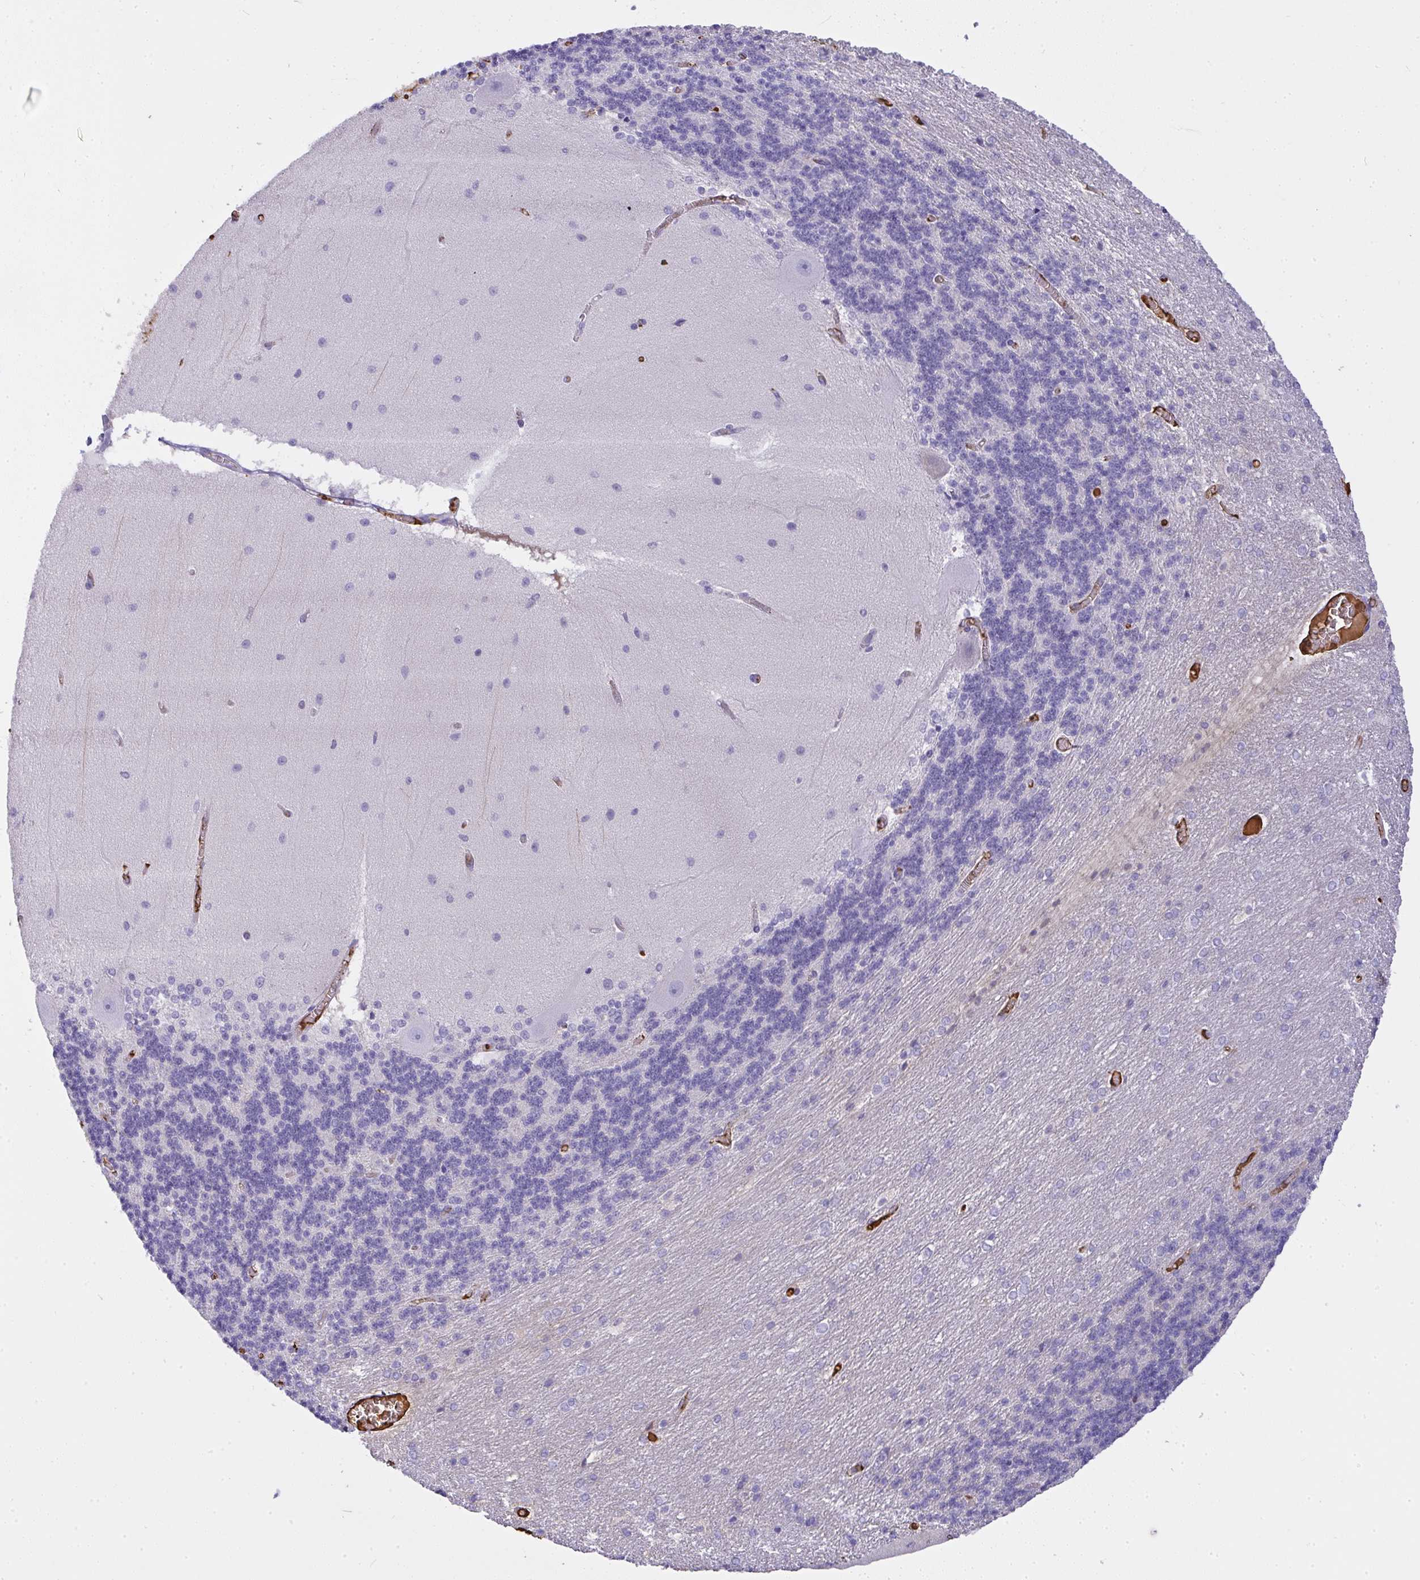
{"staining": {"intensity": "negative", "quantity": "none", "location": "none"}, "tissue": "cerebellum", "cell_type": "Cells in granular layer", "image_type": "normal", "snomed": [{"axis": "morphology", "description": "Normal tissue, NOS"}, {"axis": "topography", "description": "Cerebellum"}], "caption": "A photomicrograph of cerebellum stained for a protein shows no brown staining in cells in granular layer. The staining was performed using DAB (3,3'-diaminobenzidine) to visualize the protein expression in brown, while the nuclei were stained in blue with hematoxylin (Magnification: 20x).", "gene": "SMYD5", "patient": {"sex": "female", "age": 54}}